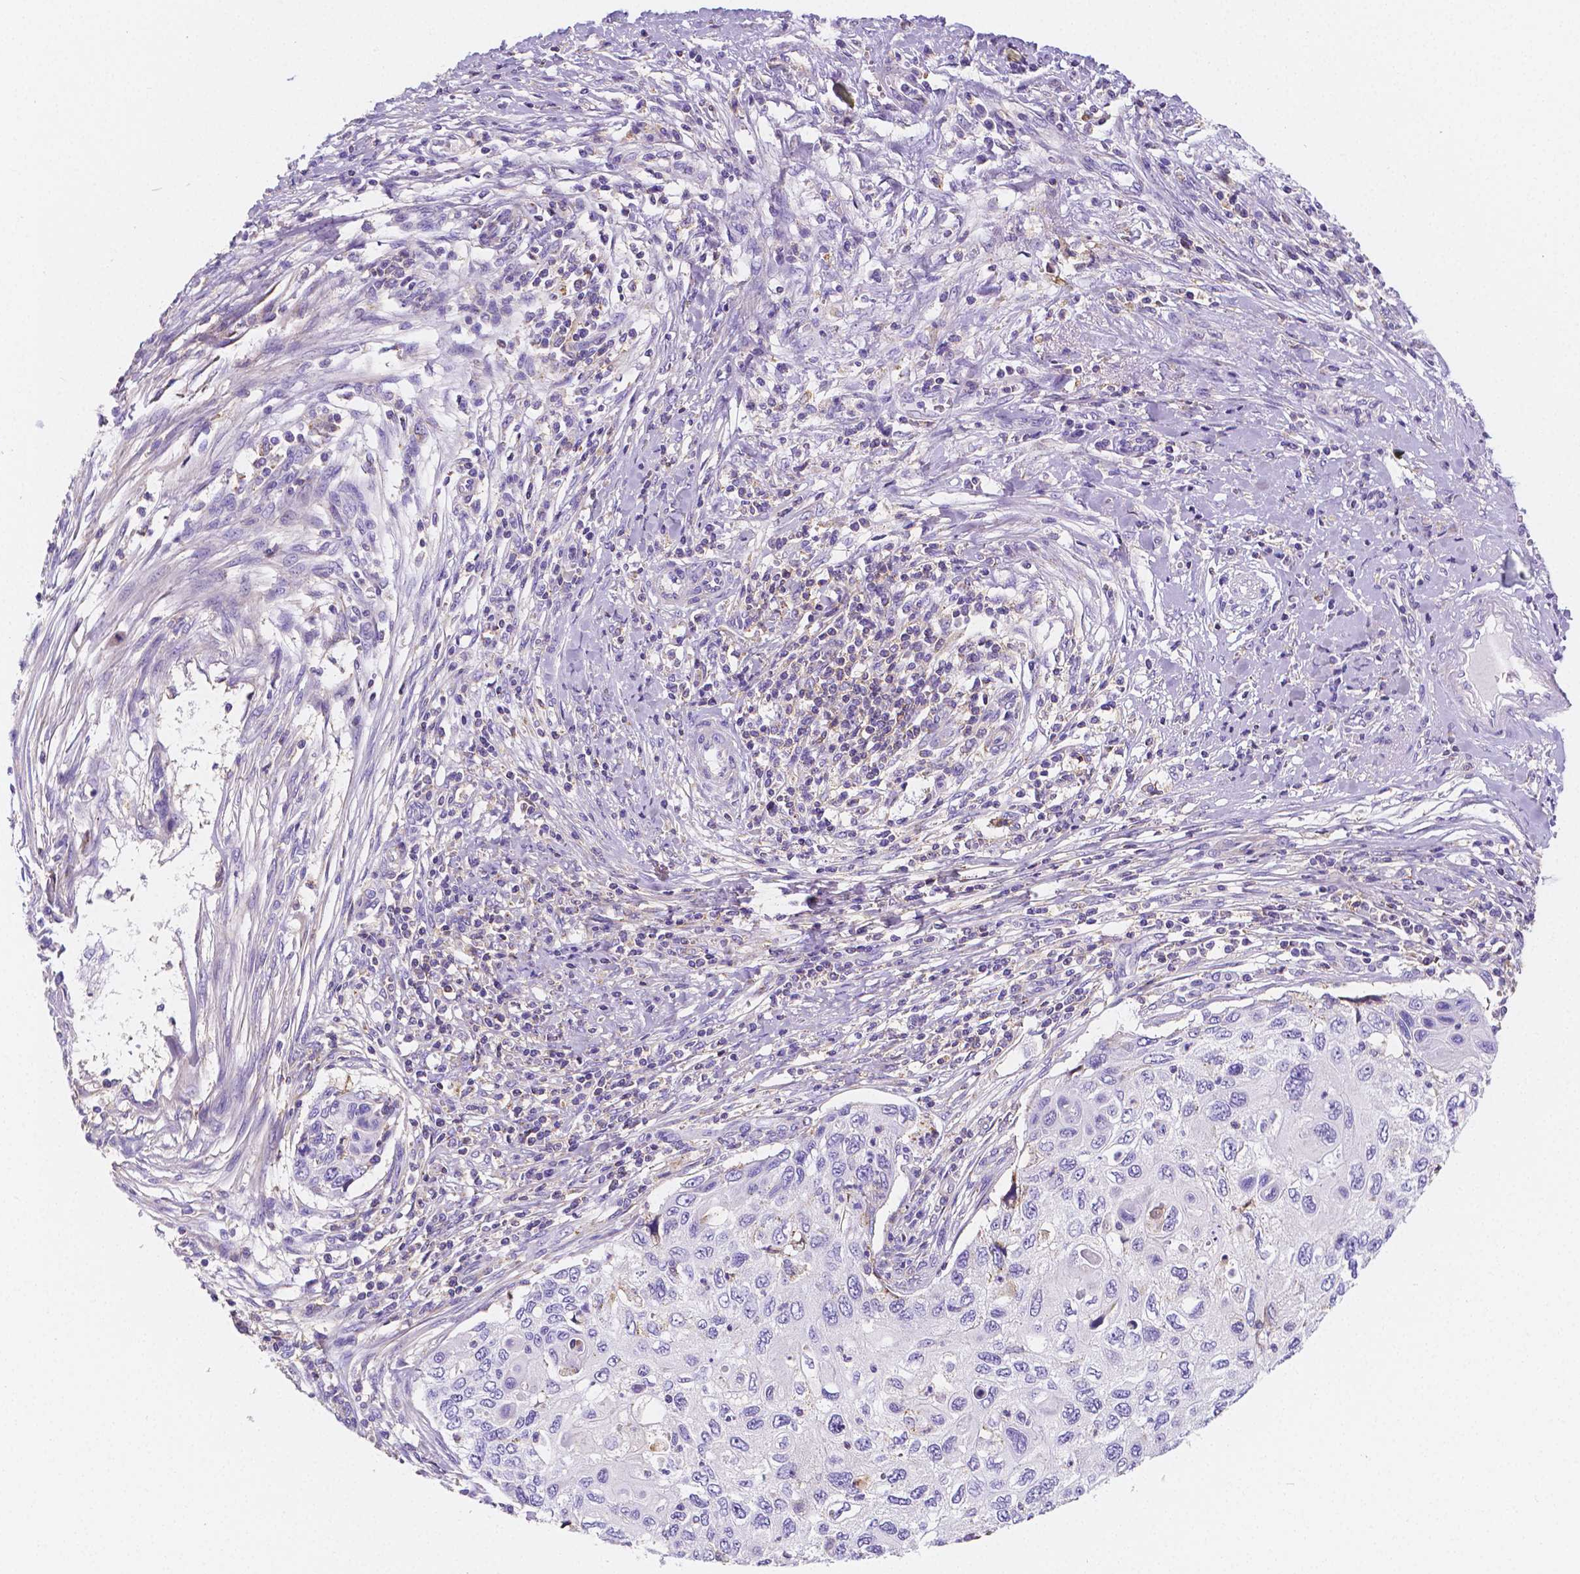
{"staining": {"intensity": "negative", "quantity": "none", "location": "none"}, "tissue": "cervical cancer", "cell_type": "Tumor cells", "image_type": "cancer", "snomed": [{"axis": "morphology", "description": "Squamous cell carcinoma, NOS"}, {"axis": "topography", "description": "Cervix"}], "caption": "High power microscopy micrograph of an IHC histopathology image of cervical cancer (squamous cell carcinoma), revealing no significant positivity in tumor cells.", "gene": "GABRD", "patient": {"sex": "female", "age": 70}}